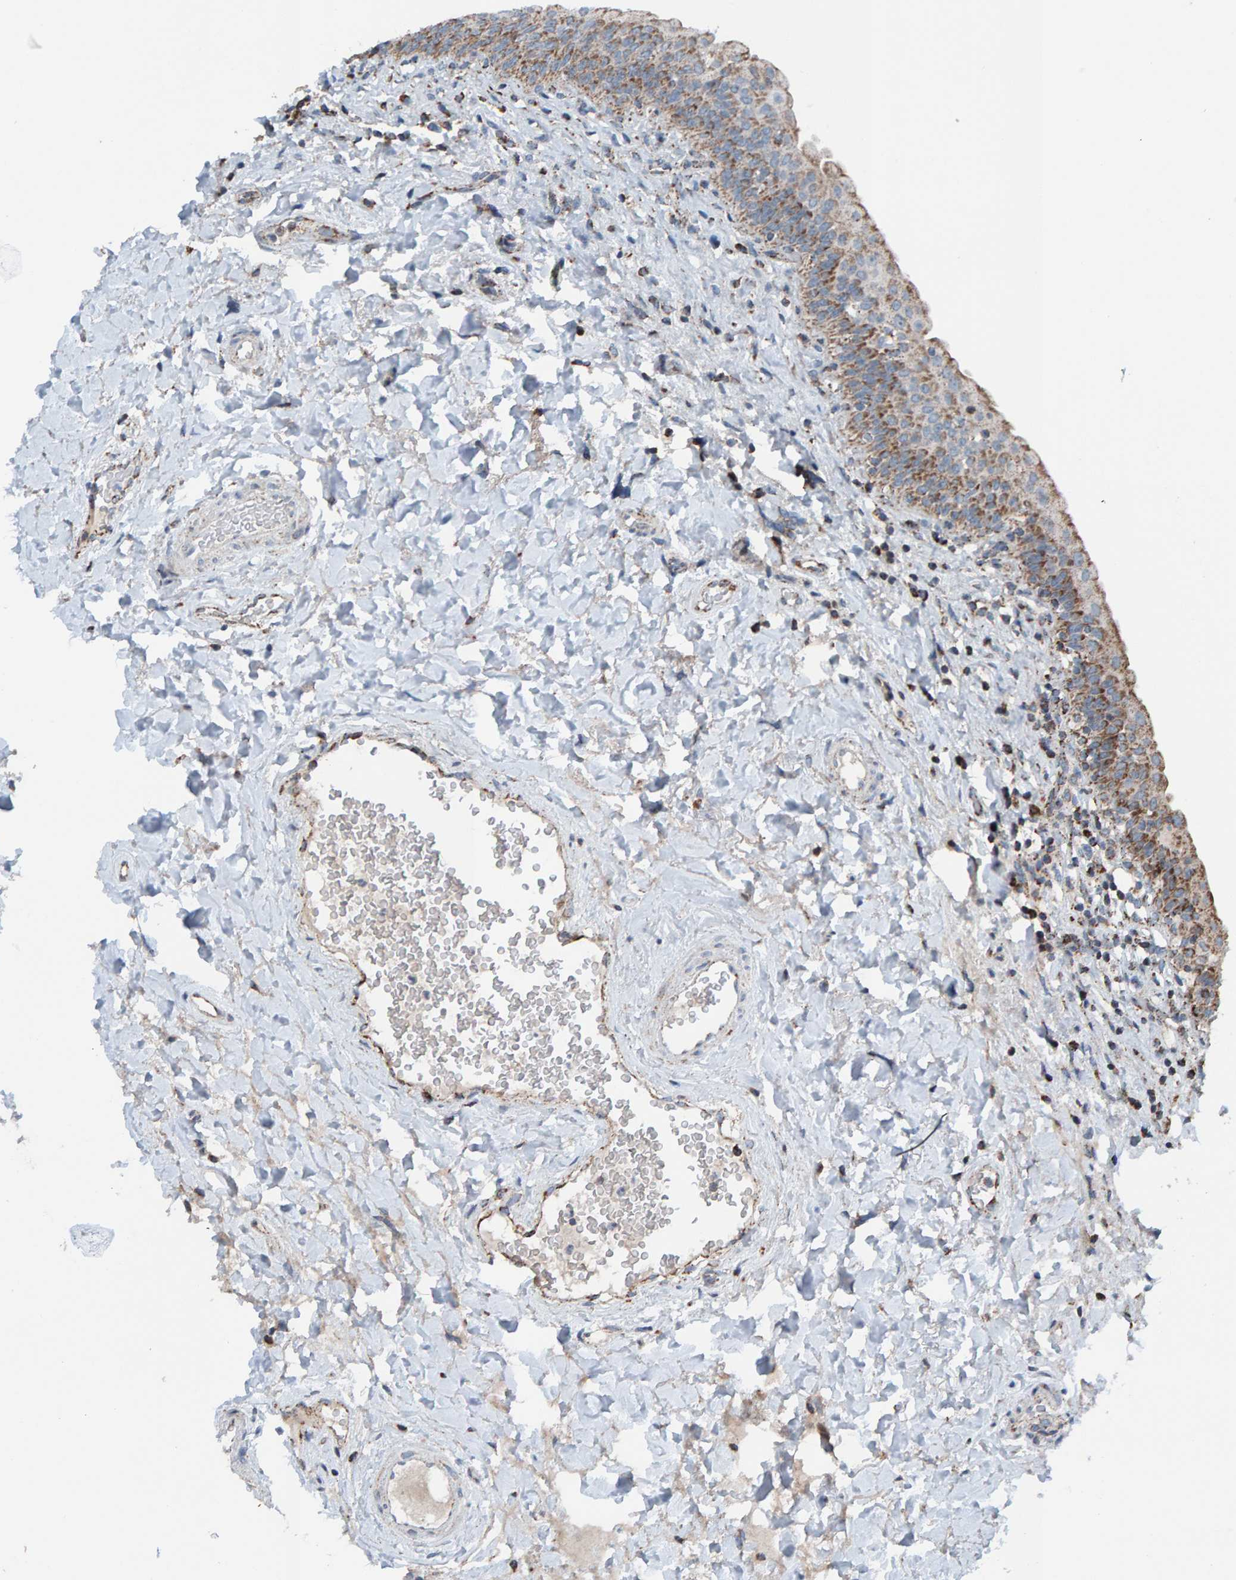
{"staining": {"intensity": "strong", "quantity": ">75%", "location": "cytoplasmic/membranous"}, "tissue": "urinary bladder", "cell_type": "Urothelial cells", "image_type": "normal", "snomed": [{"axis": "morphology", "description": "Normal tissue, NOS"}, {"axis": "topography", "description": "Urinary bladder"}], "caption": "Unremarkable urinary bladder displays strong cytoplasmic/membranous expression in approximately >75% of urothelial cells, visualized by immunohistochemistry. The staining was performed using DAB (3,3'-diaminobenzidine) to visualize the protein expression in brown, while the nuclei were stained in blue with hematoxylin (Magnification: 20x).", "gene": "ZNF48", "patient": {"sex": "male", "age": 83}}